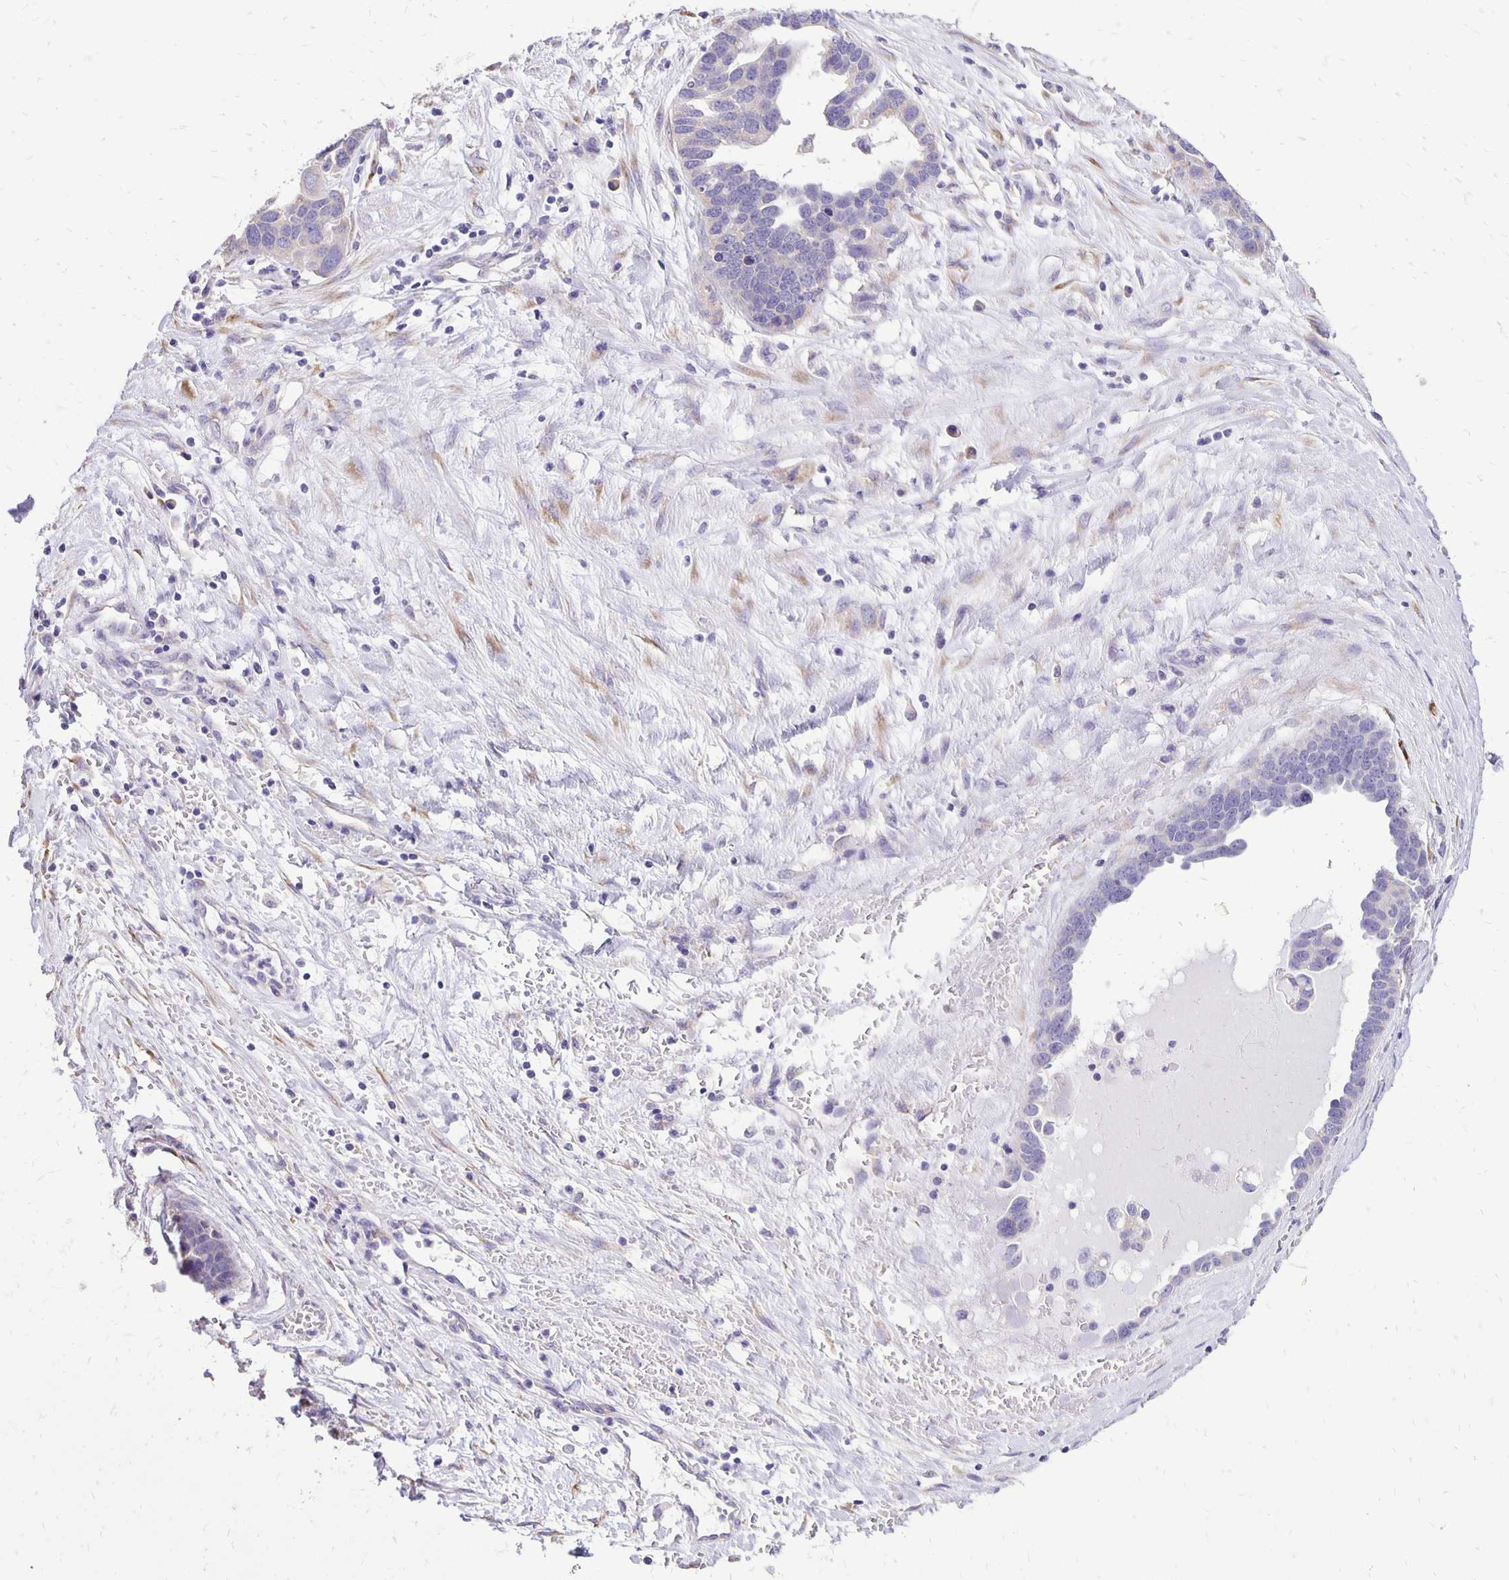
{"staining": {"intensity": "negative", "quantity": "none", "location": "none"}, "tissue": "ovarian cancer", "cell_type": "Tumor cells", "image_type": "cancer", "snomed": [{"axis": "morphology", "description": "Cystadenocarcinoma, serous, NOS"}, {"axis": "topography", "description": "Ovary"}], "caption": "A photomicrograph of human ovarian serous cystadenocarcinoma is negative for staining in tumor cells.", "gene": "ANKRD45", "patient": {"sex": "female", "age": 54}}